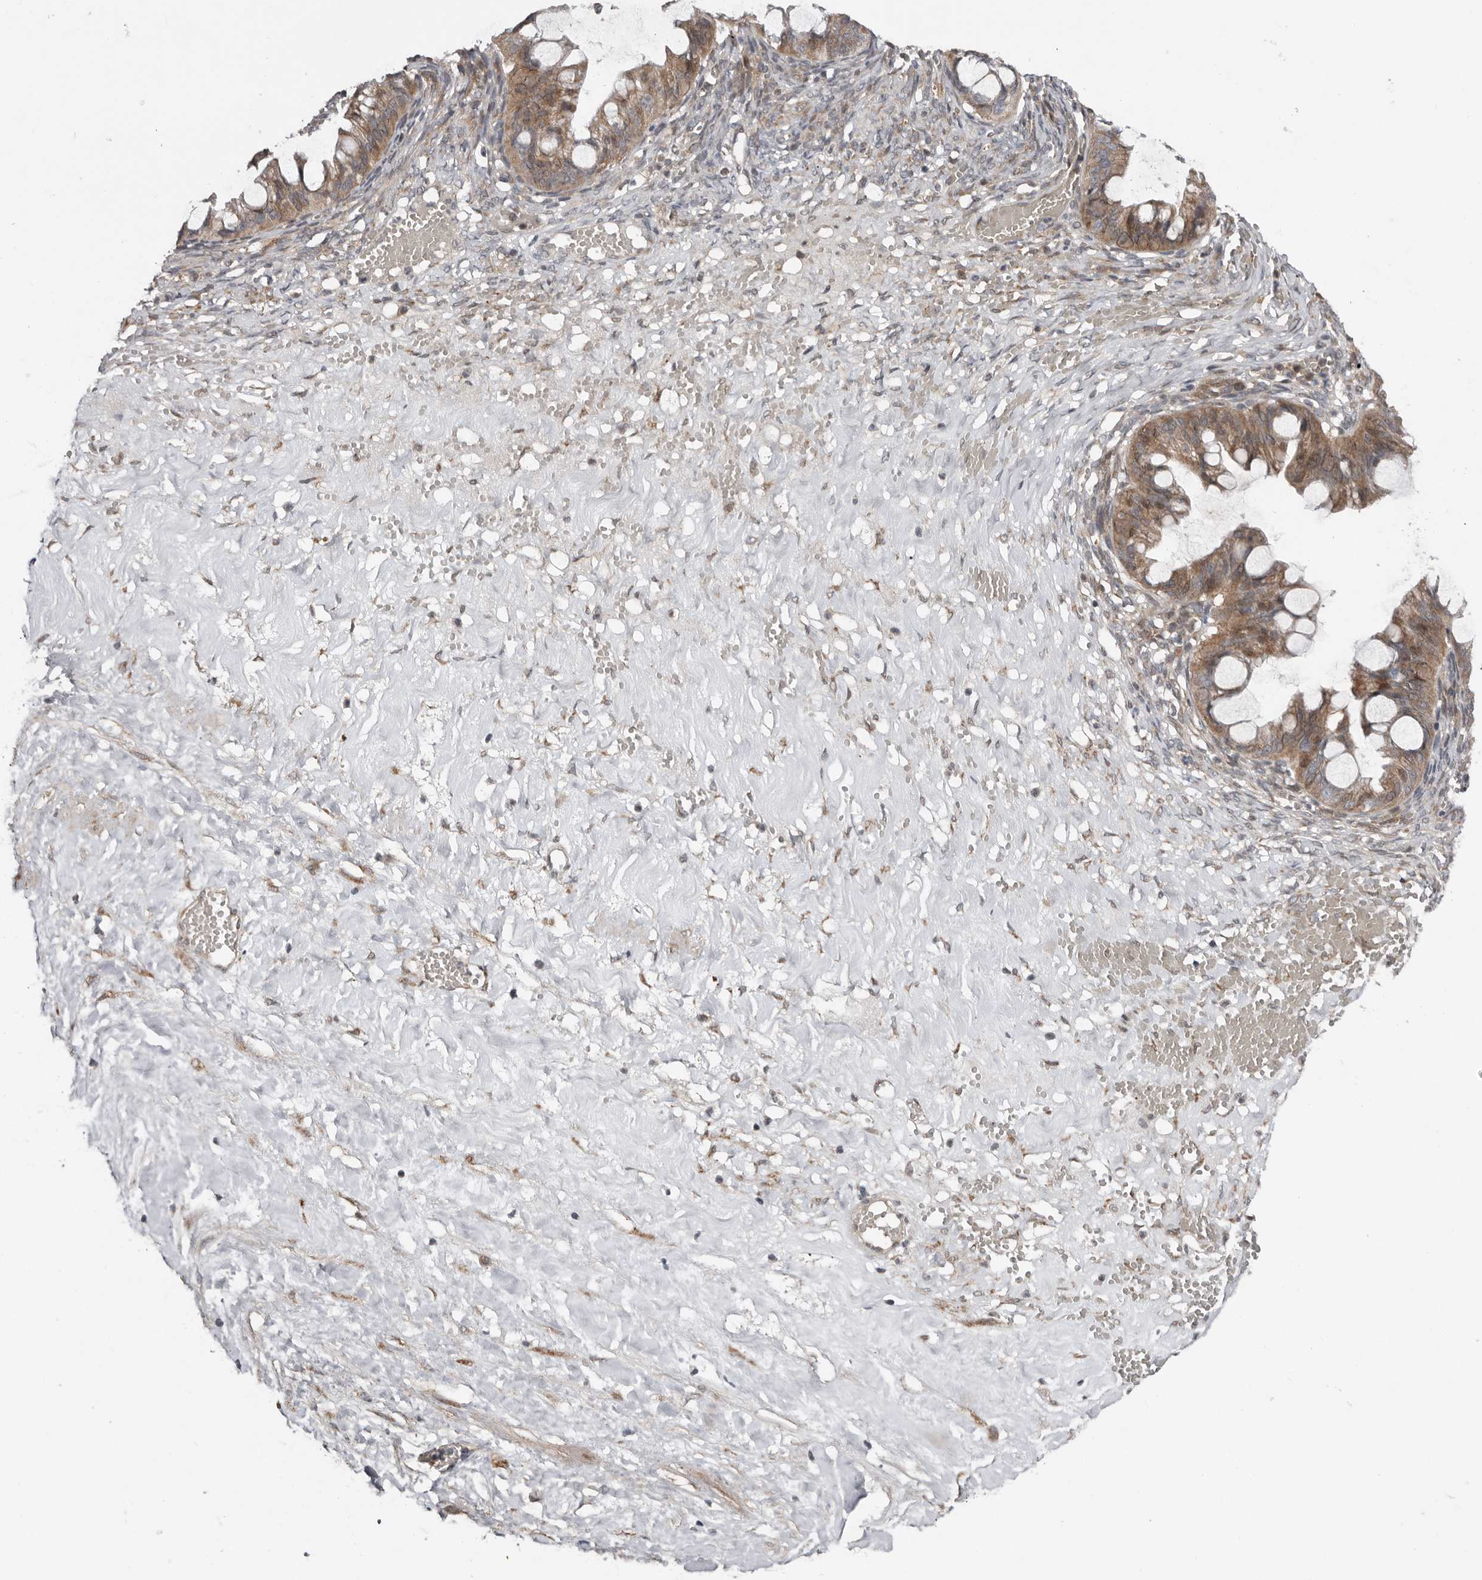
{"staining": {"intensity": "moderate", "quantity": ">75%", "location": "cytoplasmic/membranous"}, "tissue": "ovarian cancer", "cell_type": "Tumor cells", "image_type": "cancer", "snomed": [{"axis": "morphology", "description": "Cystadenocarcinoma, mucinous, NOS"}, {"axis": "topography", "description": "Ovary"}], "caption": "Human ovarian cancer stained with a brown dye reveals moderate cytoplasmic/membranous positive expression in approximately >75% of tumor cells.", "gene": "CHML", "patient": {"sex": "female", "age": 73}}